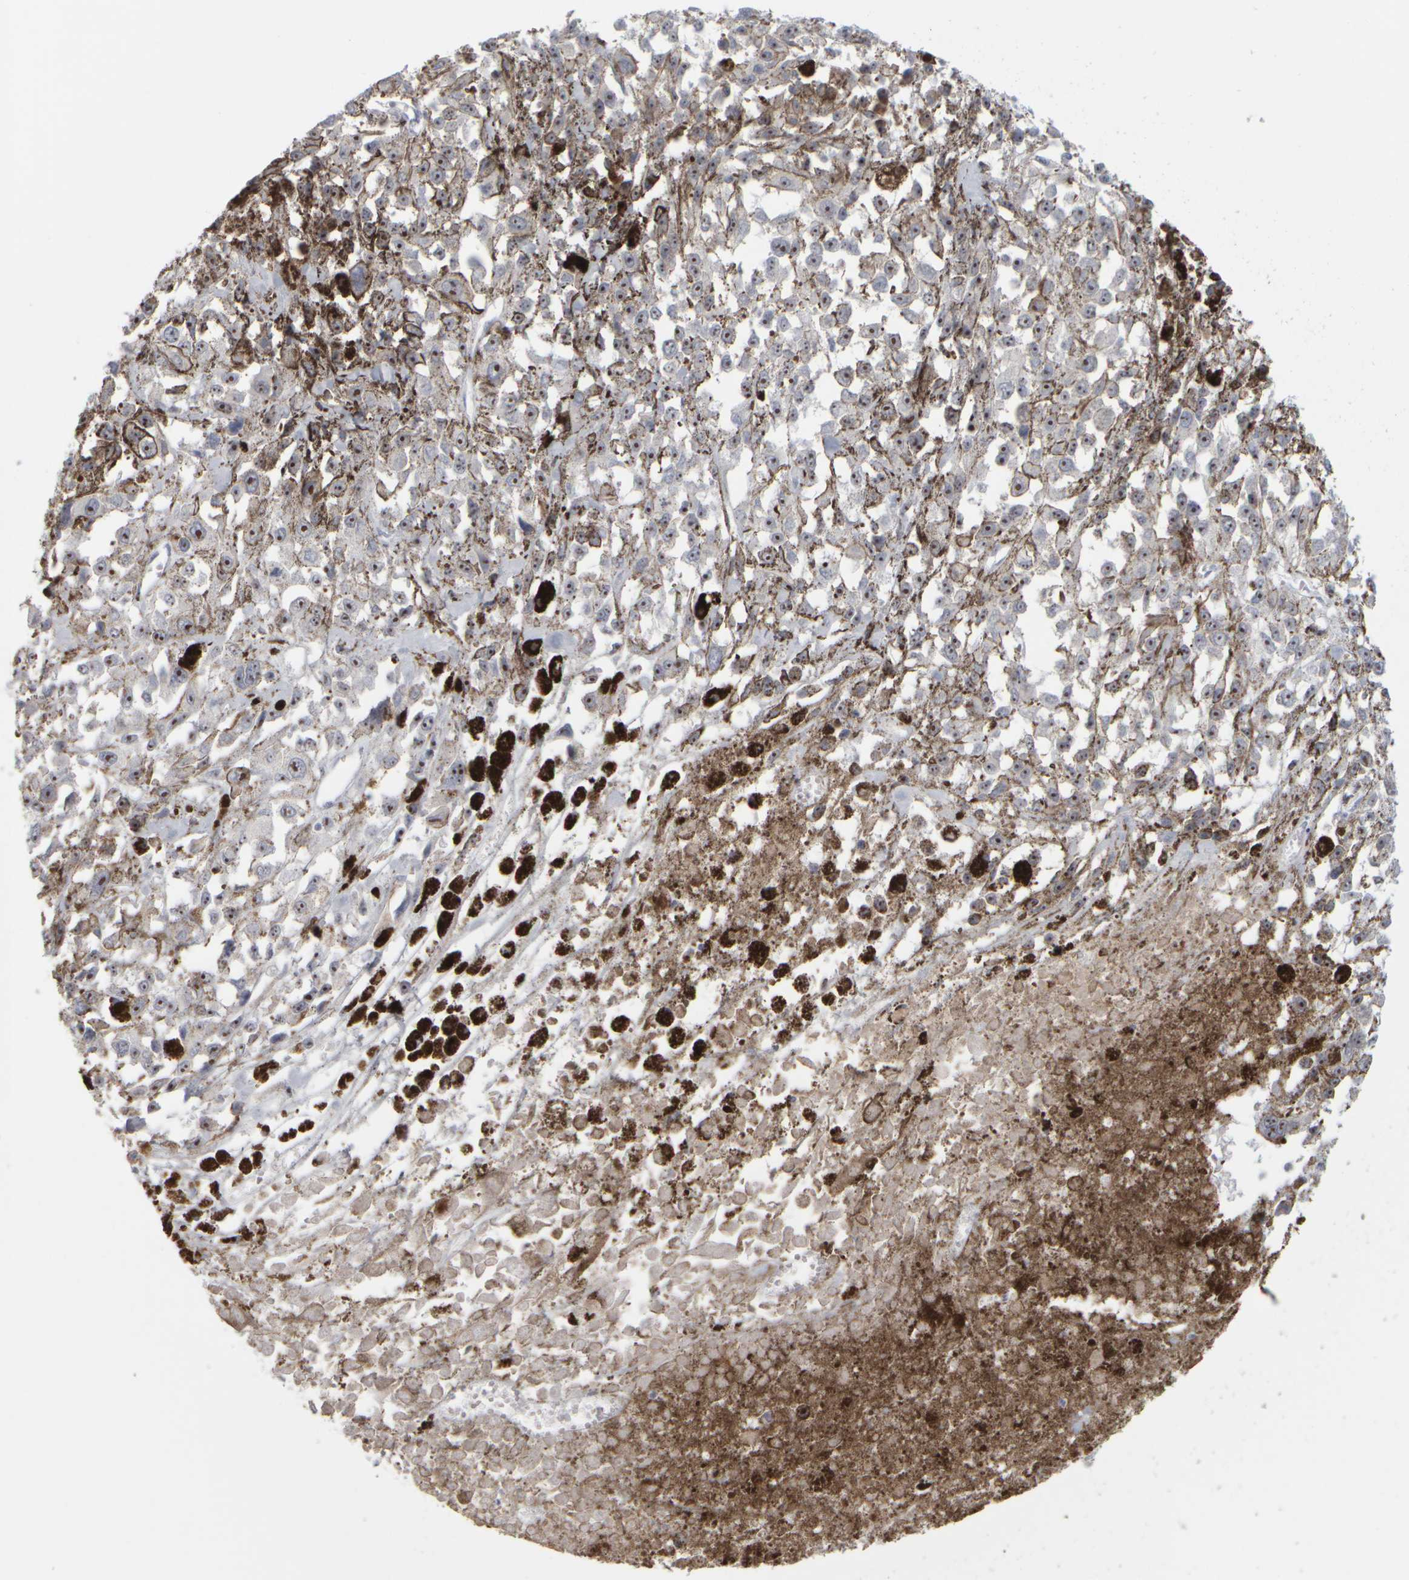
{"staining": {"intensity": "strong", "quantity": ">75%", "location": "nuclear"}, "tissue": "melanoma", "cell_type": "Tumor cells", "image_type": "cancer", "snomed": [{"axis": "morphology", "description": "Malignant melanoma, Metastatic site"}, {"axis": "topography", "description": "Lymph node"}], "caption": "Protein staining of malignant melanoma (metastatic site) tissue exhibits strong nuclear staining in about >75% of tumor cells.", "gene": "DCXR", "patient": {"sex": "male", "age": 59}}